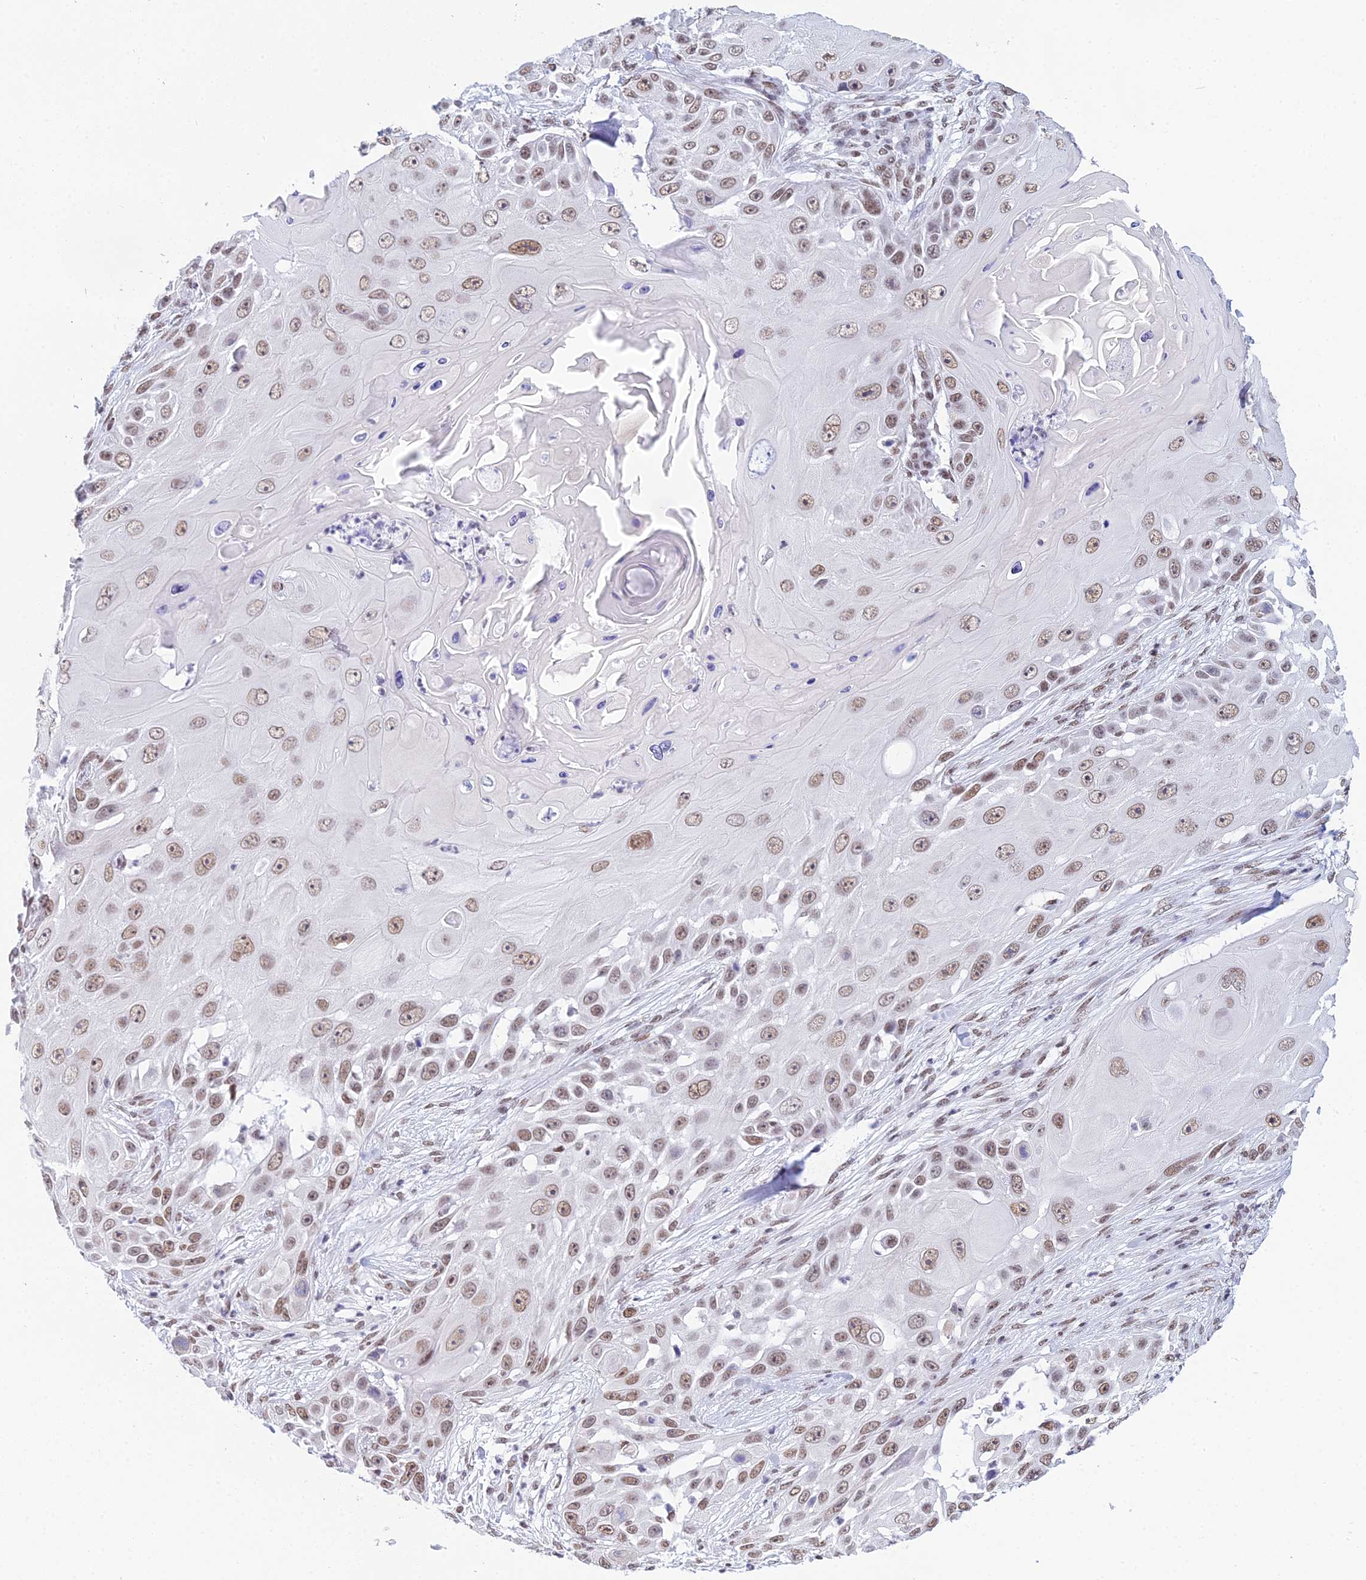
{"staining": {"intensity": "moderate", "quantity": ">75%", "location": "nuclear"}, "tissue": "skin cancer", "cell_type": "Tumor cells", "image_type": "cancer", "snomed": [{"axis": "morphology", "description": "Squamous cell carcinoma, NOS"}, {"axis": "topography", "description": "Skin"}], "caption": "Tumor cells show medium levels of moderate nuclear positivity in approximately >75% of cells in squamous cell carcinoma (skin).", "gene": "CDC26", "patient": {"sex": "female", "age": 44}}